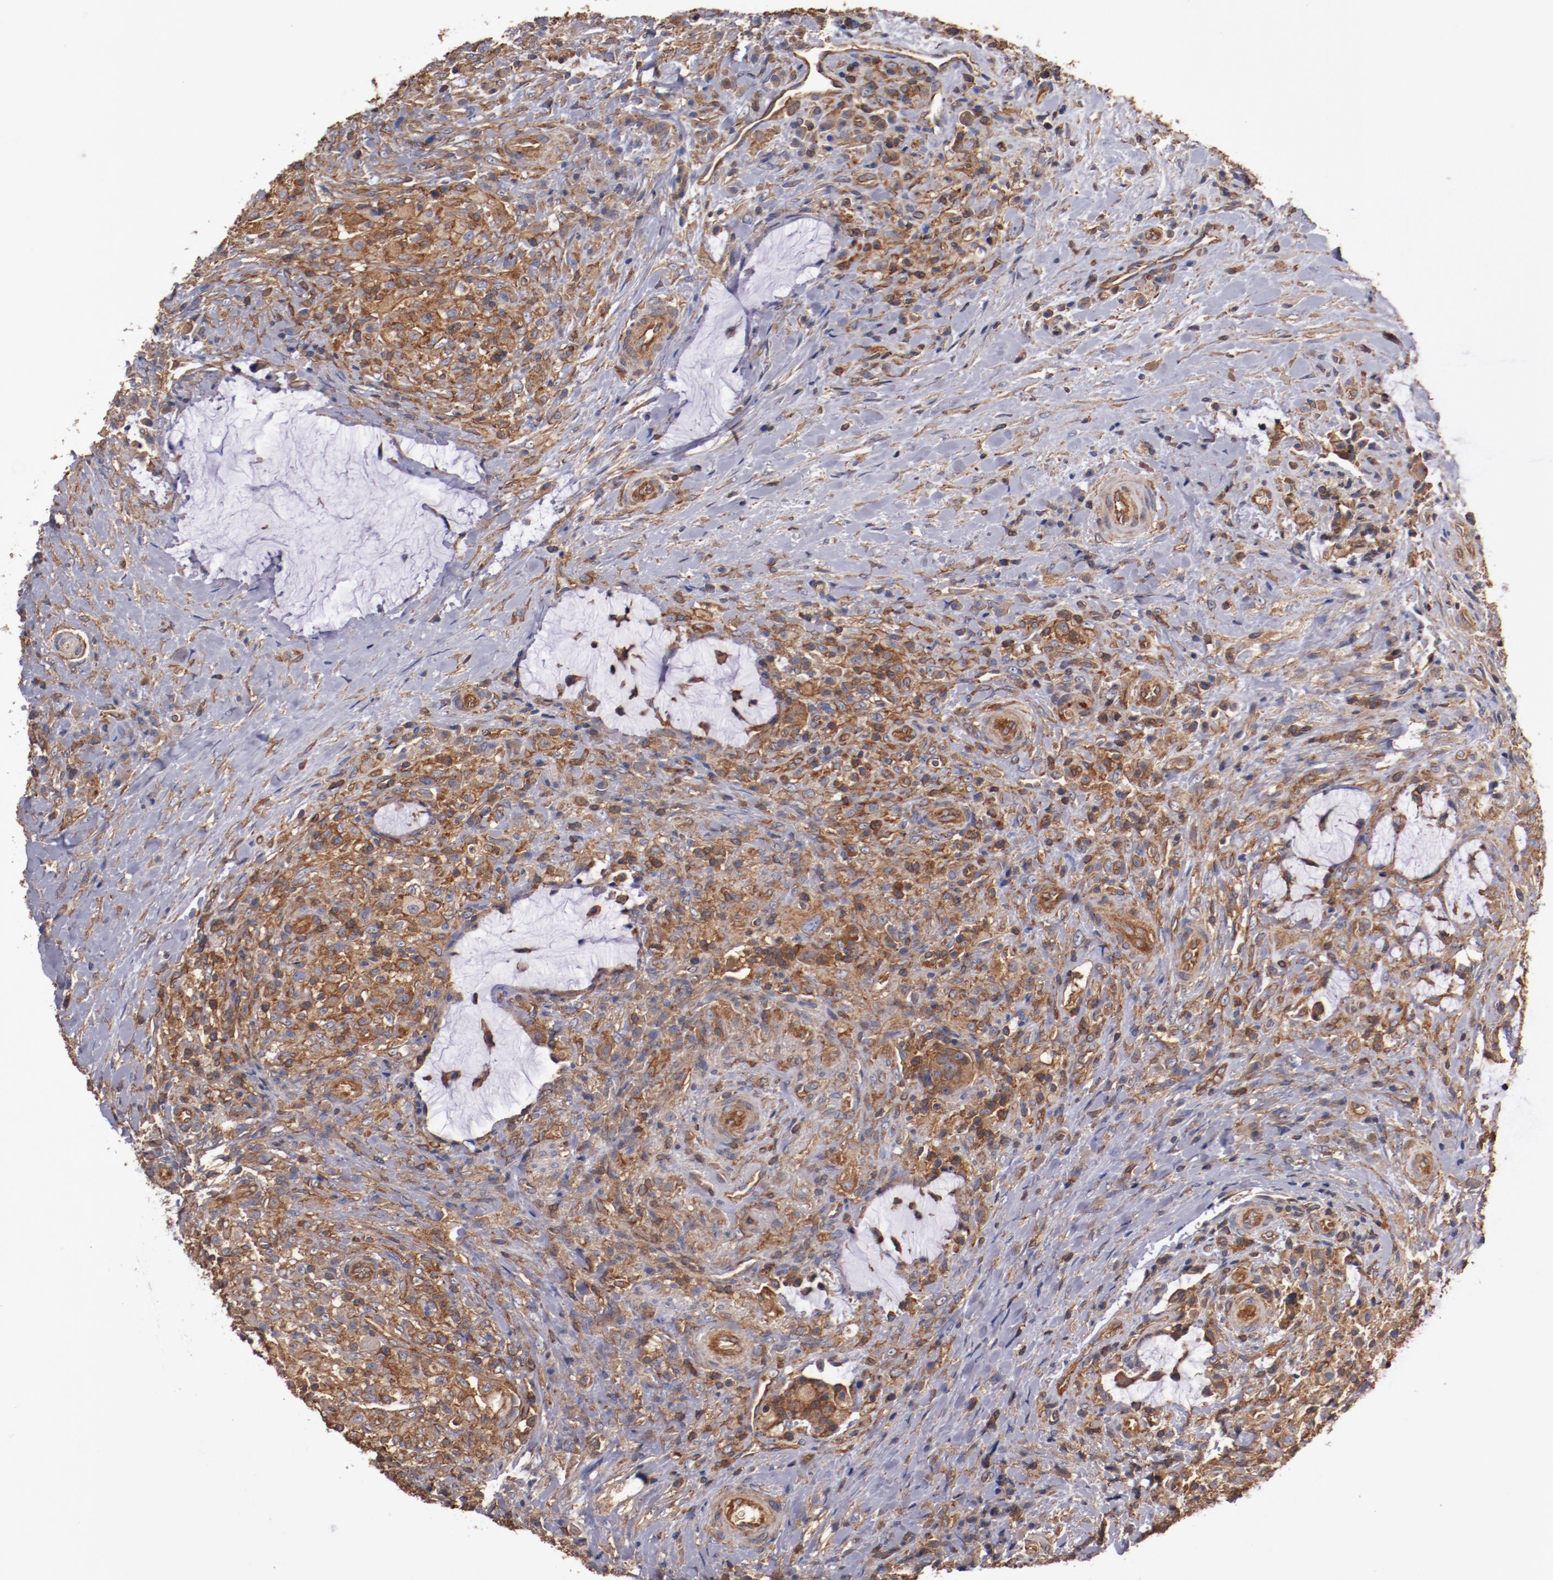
{"staining": {"intensity": "strong", "quantity": ">75%", "location": "cytoplasmic/membranous"}, "tissue": "colorectal cancer", "cell_type": "Tumor cells", "image_type": "cancer", "snomed": [{"axis": "morphology", "description": "Adenocarcinoma, NOS"}, {"axis": "topography", "description": "Rectum"}], "caption": "Immunohistochemistry (IHC) image of neoplastic tissue: human adenocarcinoma (colorectal) stained using immunohistochemistry exhibits high levels of strong protein expression localized specifically in the cytoplasmic/membranous of tumor cells, appearing as a cytoplasmic/membranous brown color.", "gene": "TMOD3", "patient": {"sex": "female", "age": 71}}